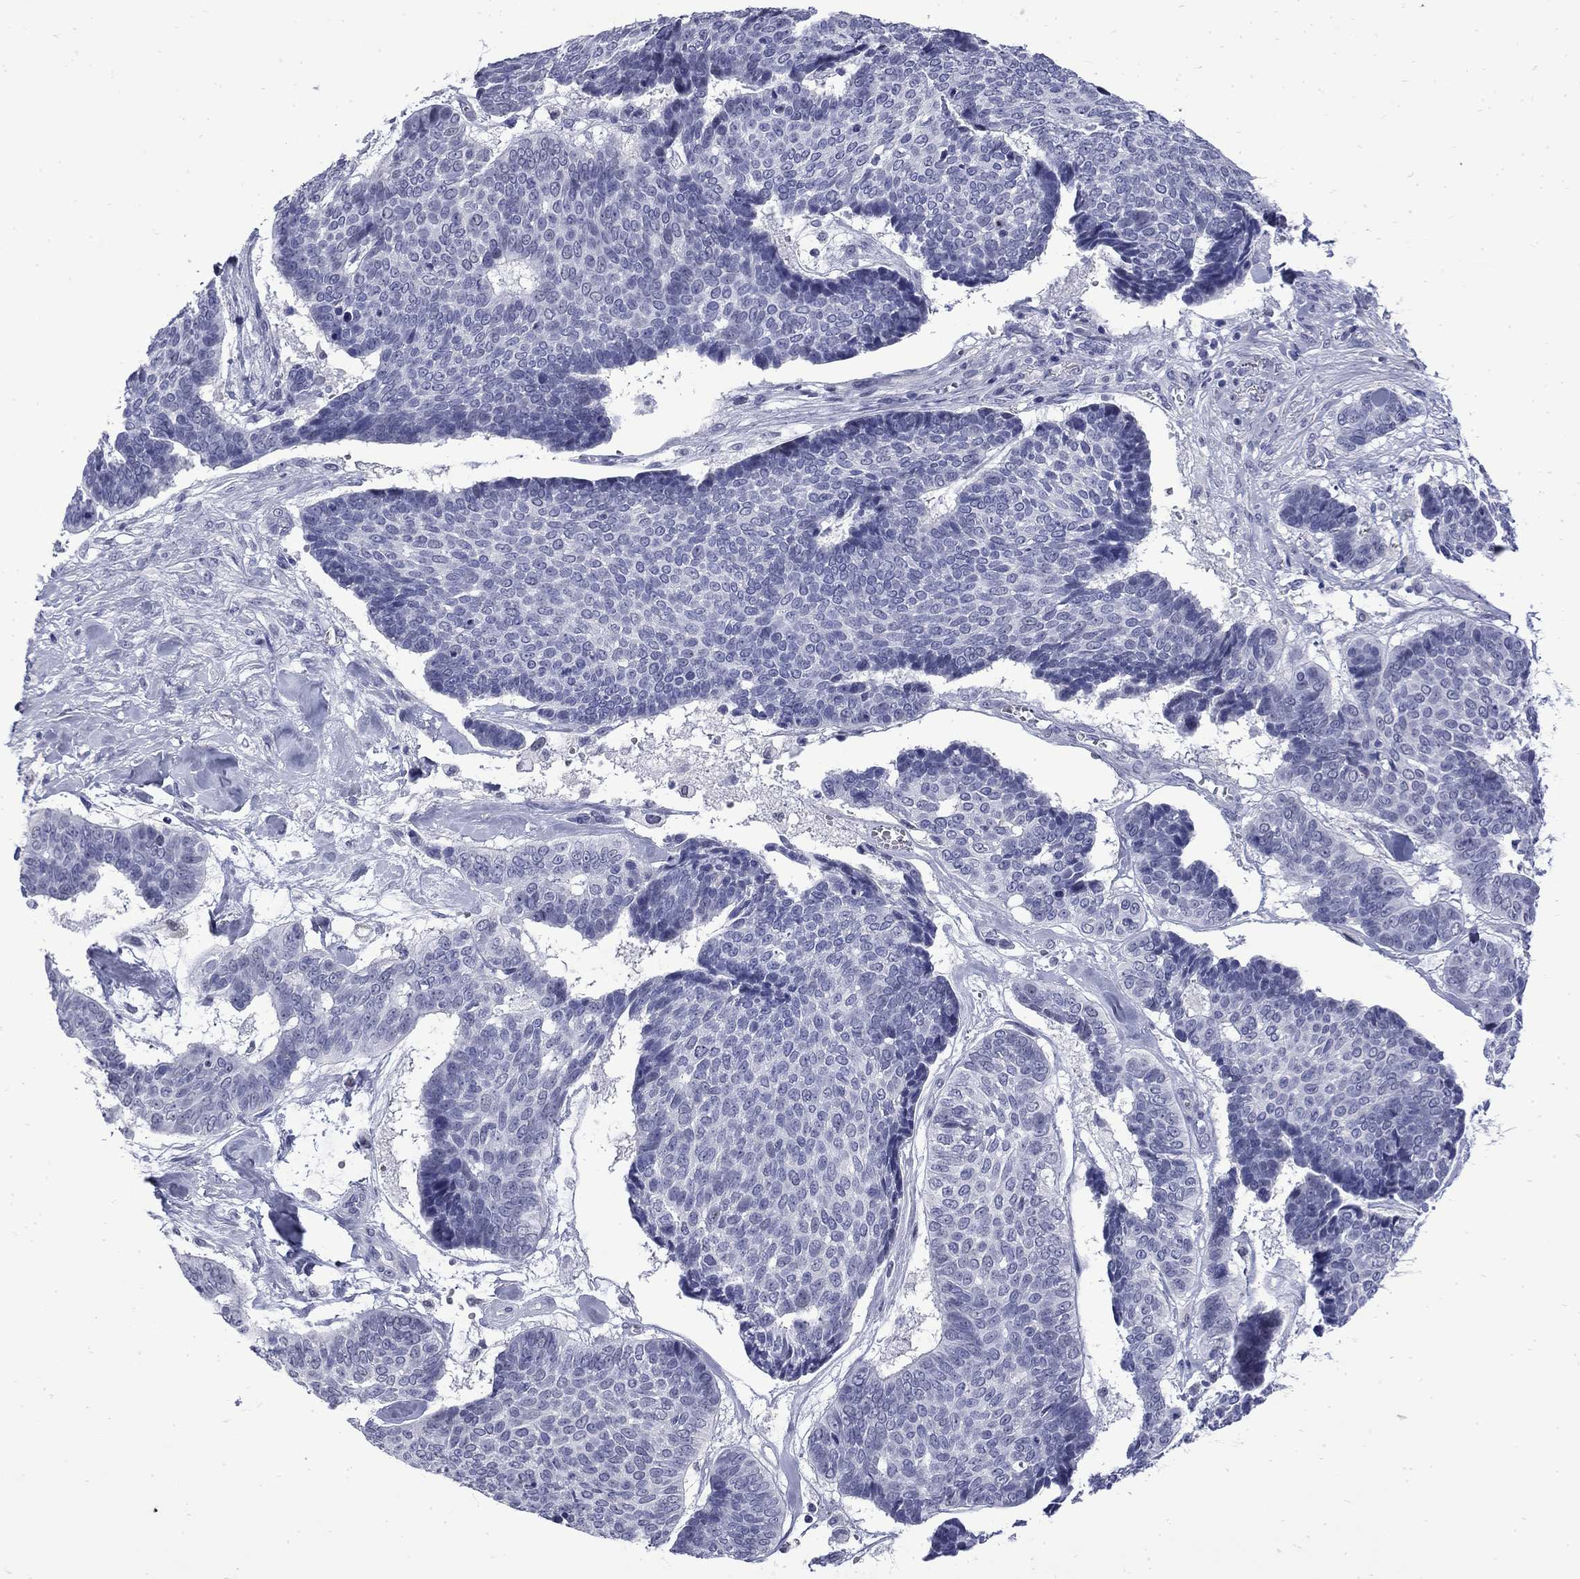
{"staining": {"intensity": "negative", "quantity": "none", "location": "none"}, "tissue": "skin cancer", "cell_type": "Tumor cells", "image_type": "cancer", "snomed": [{"axis": "morphology", "description": "Basal cell carcinoma"}, {"axis": "topography", "description": "Skin"}], "caption": "Protein analysis of skin cancer shows no significant staining in tumor cells.", "gene": "MGARP", "patient": {"sex": "male", "age": 86}}